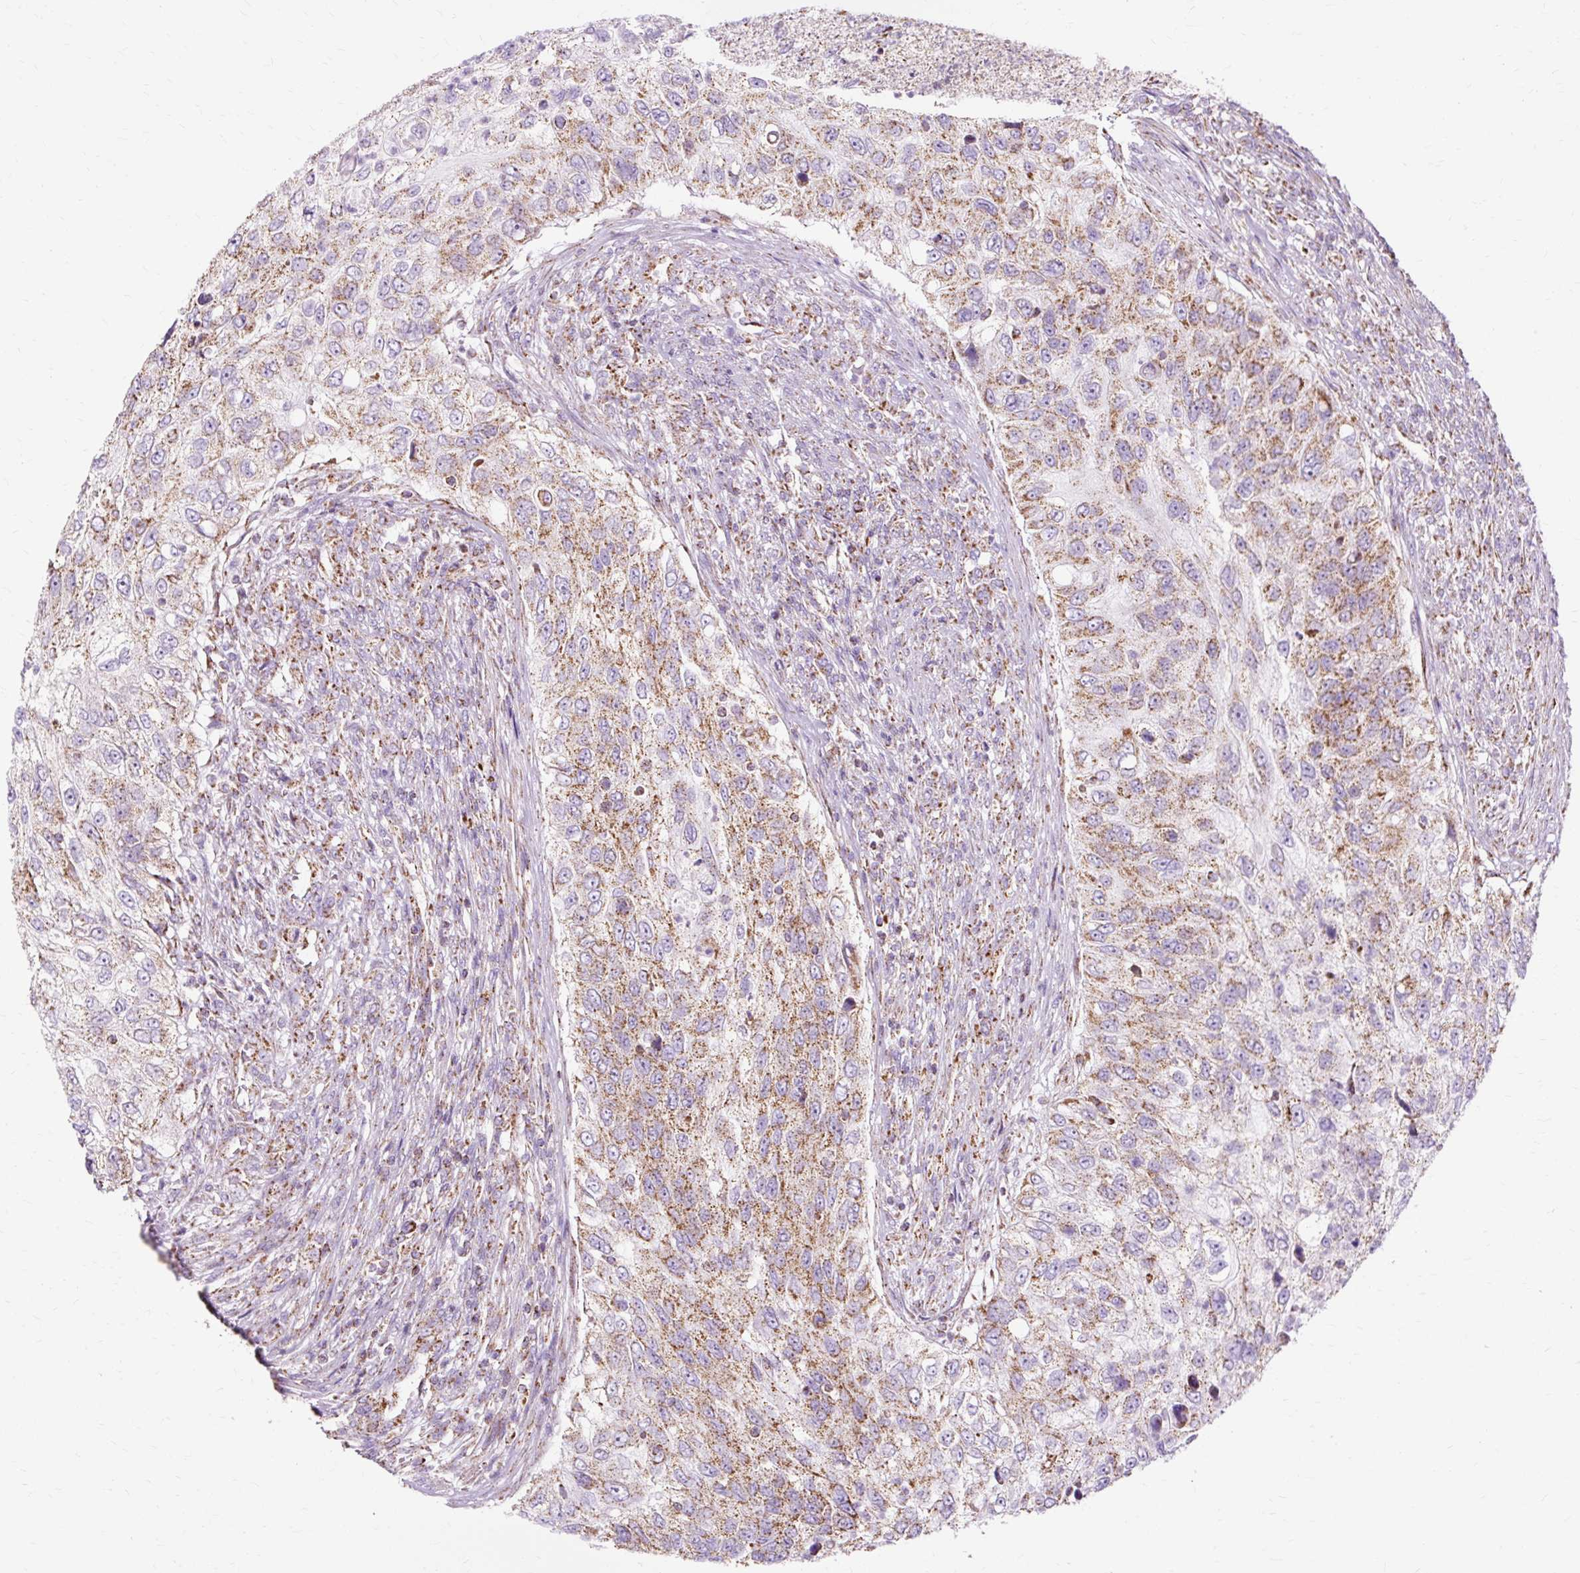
{"staining": {"intensity": "moderate", "quantity": ">75%", "location": "cytoplasmic/membranous"}, "tissue": "urothelial cancer", "cell_type": "Tumor cells", "image_type": "cancer", "snomed": [{"axis": "morphology", "description": "Urothelial carcinoma, High grade"}, {"axis": "topography", "description": "Urinary bladder"}], "caption": "Protein analysis of high-grade urothelial carcinoma tissue demonstrates moderate cytoplasmic/membranous staining in approximately >75% of tumor cells.", "gene": "DLAT", "patient": {"sex": "female", "age": 60}}